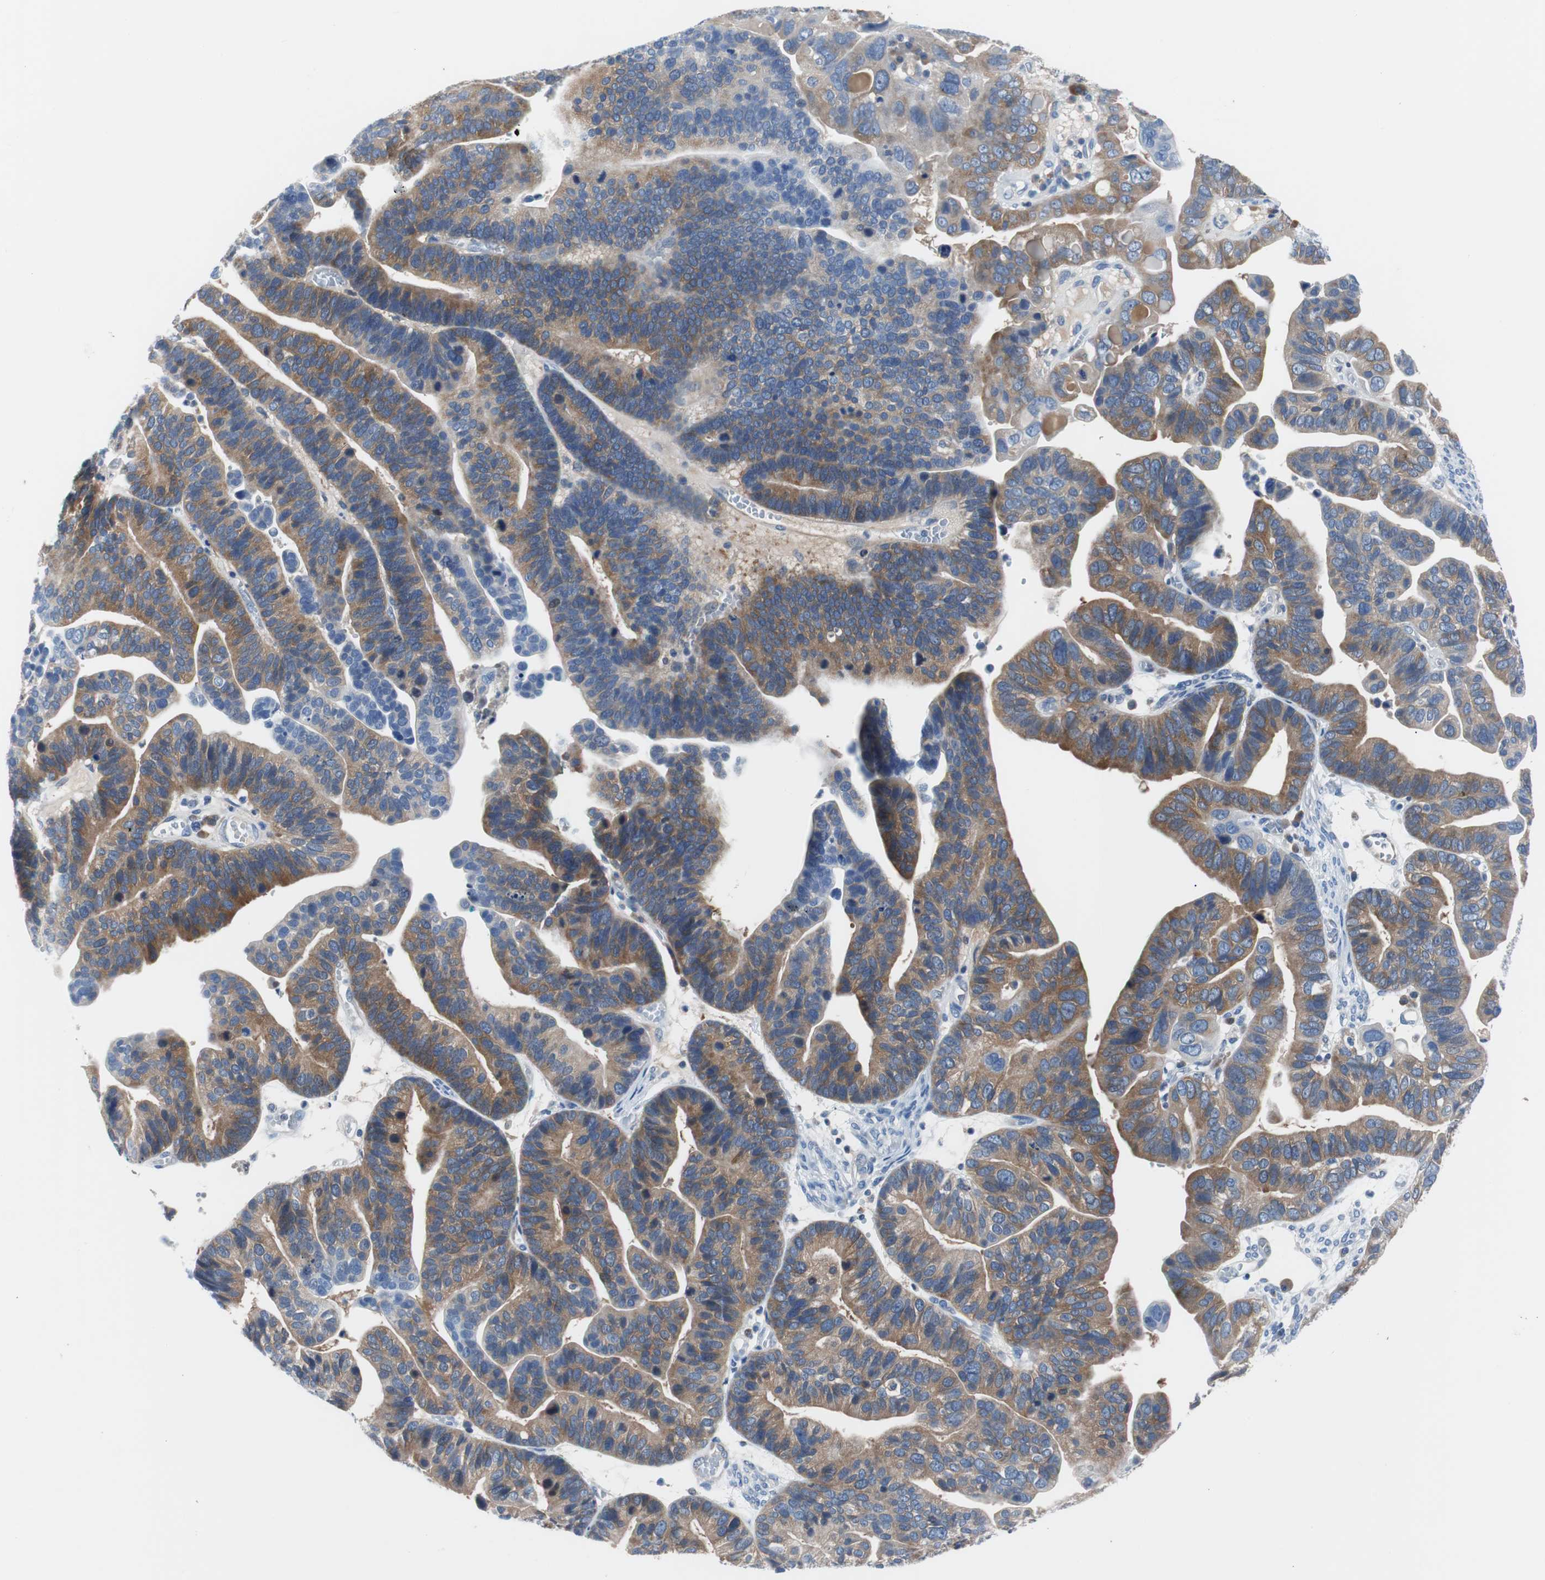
{"staining": {"intensity": "strong", "quantity": ">75%", "location": "cytoplasmic/membranous"}, "tissue": "ovarian cancer", "cell_type": "Tumor cells", "image_type": "cancer", "snomed": [{"axis": "morphology", "description": "Cystadenocarcinoma, serous, NOS"}, {"axis": "topography", "description": "Ovary"}], "caption": "Ovarian cancer stained with immunohistochemistry exhibits strong cytoplasmic/membranous positivity in approximately >75% of tumor cells.", "gene": "EEF2K", "patient": {"sex": "female", "age": 56}}